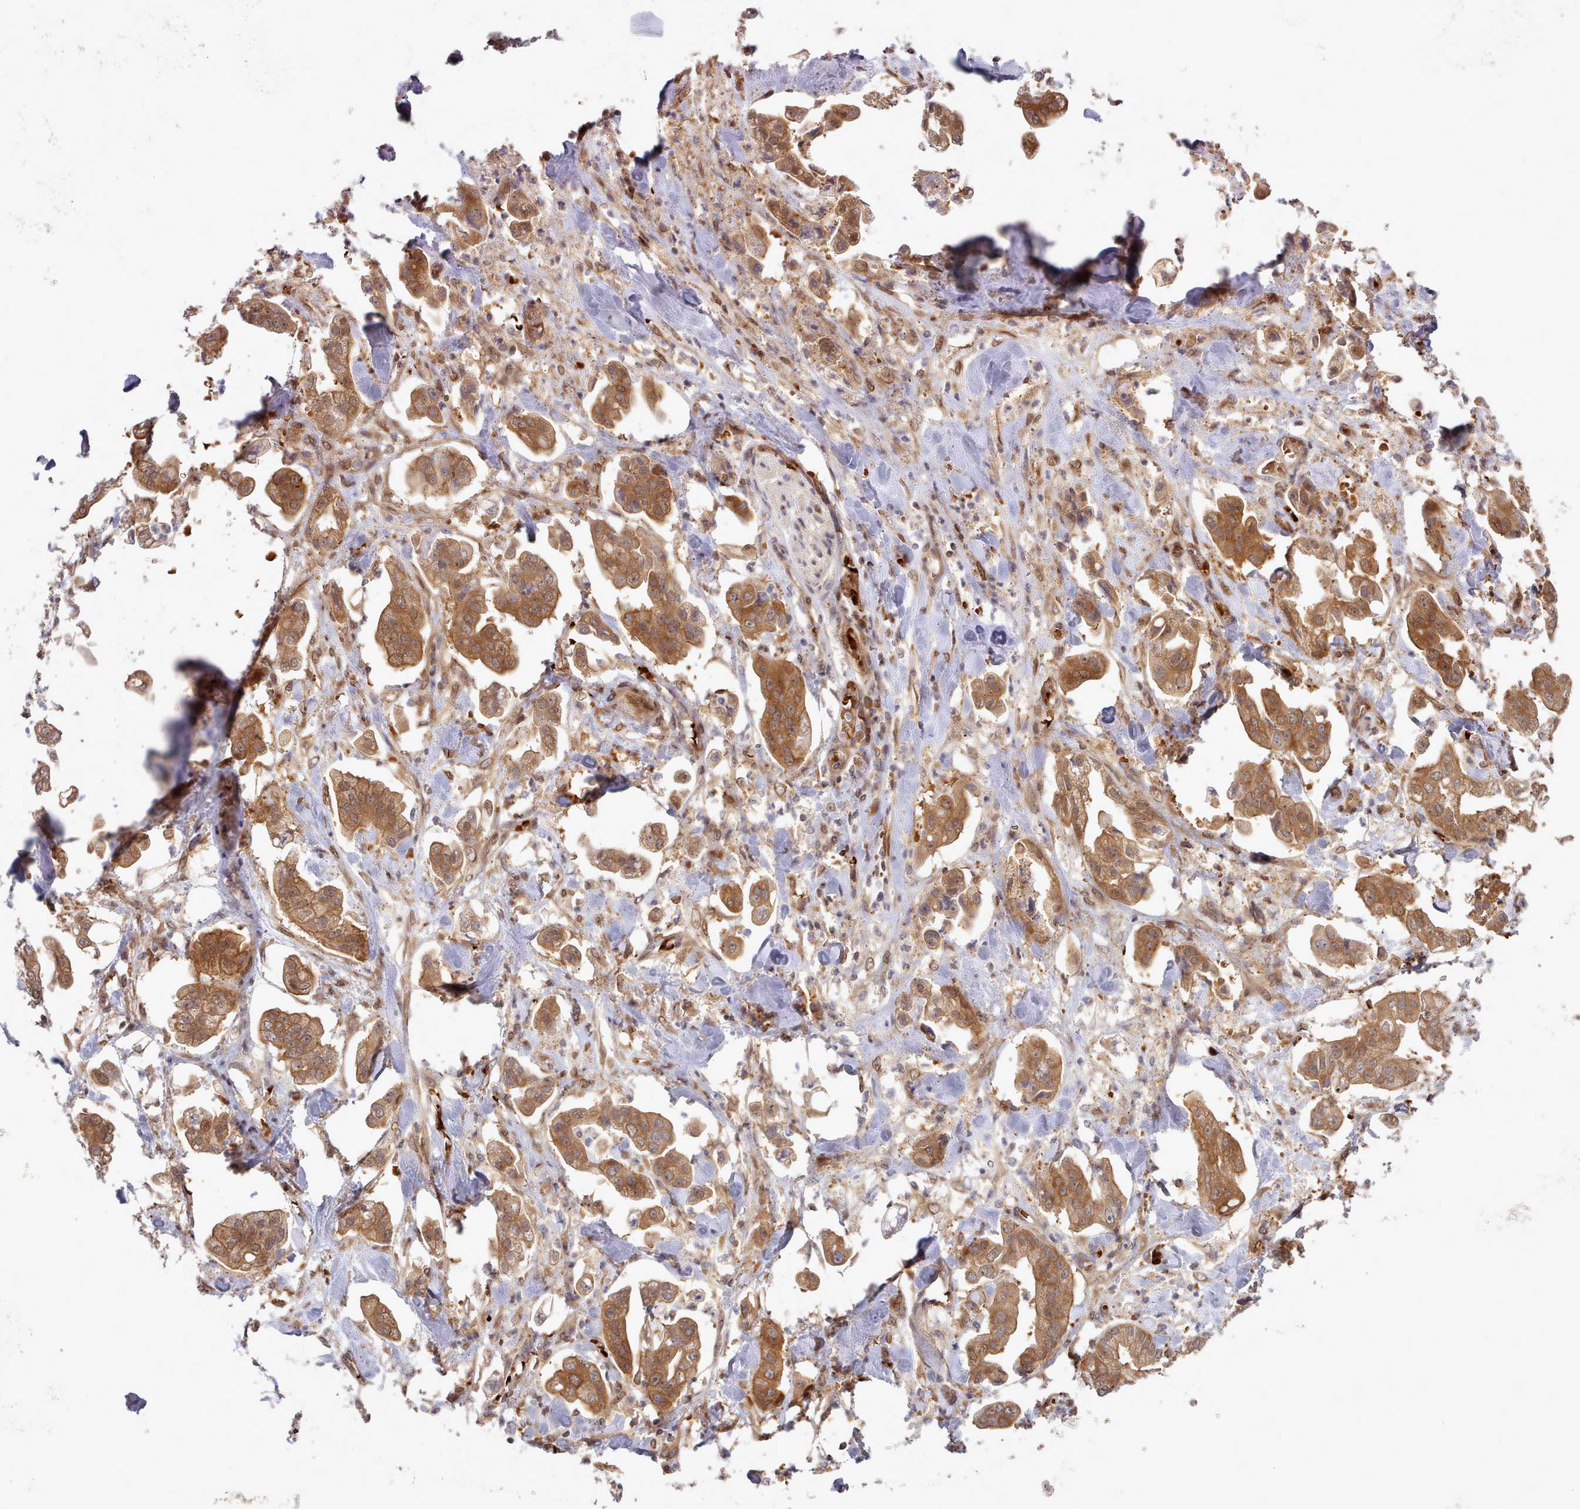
{"staining": {"intensity": "moderate", "quantity": ">75%", "location": "cytoplasmic/membranous"}, "tissue": "stomach cancer", "cell_type": "Tumor cells", "image_type": "cancer", "snomed": [{"axis": "morphology", "description": "Adenocarcinoma, NOS"}, {"axis": "topography", "description": "Stomach"}], "caption": "Immunohistochemical staining of human adenocarcinoma (stomach) shows moderate cytoplasmic/membranous protein positivity in about >75% of tumor cells.", "gene": "UBE2G1", "patient": {"sex": "male", "age": 62}}